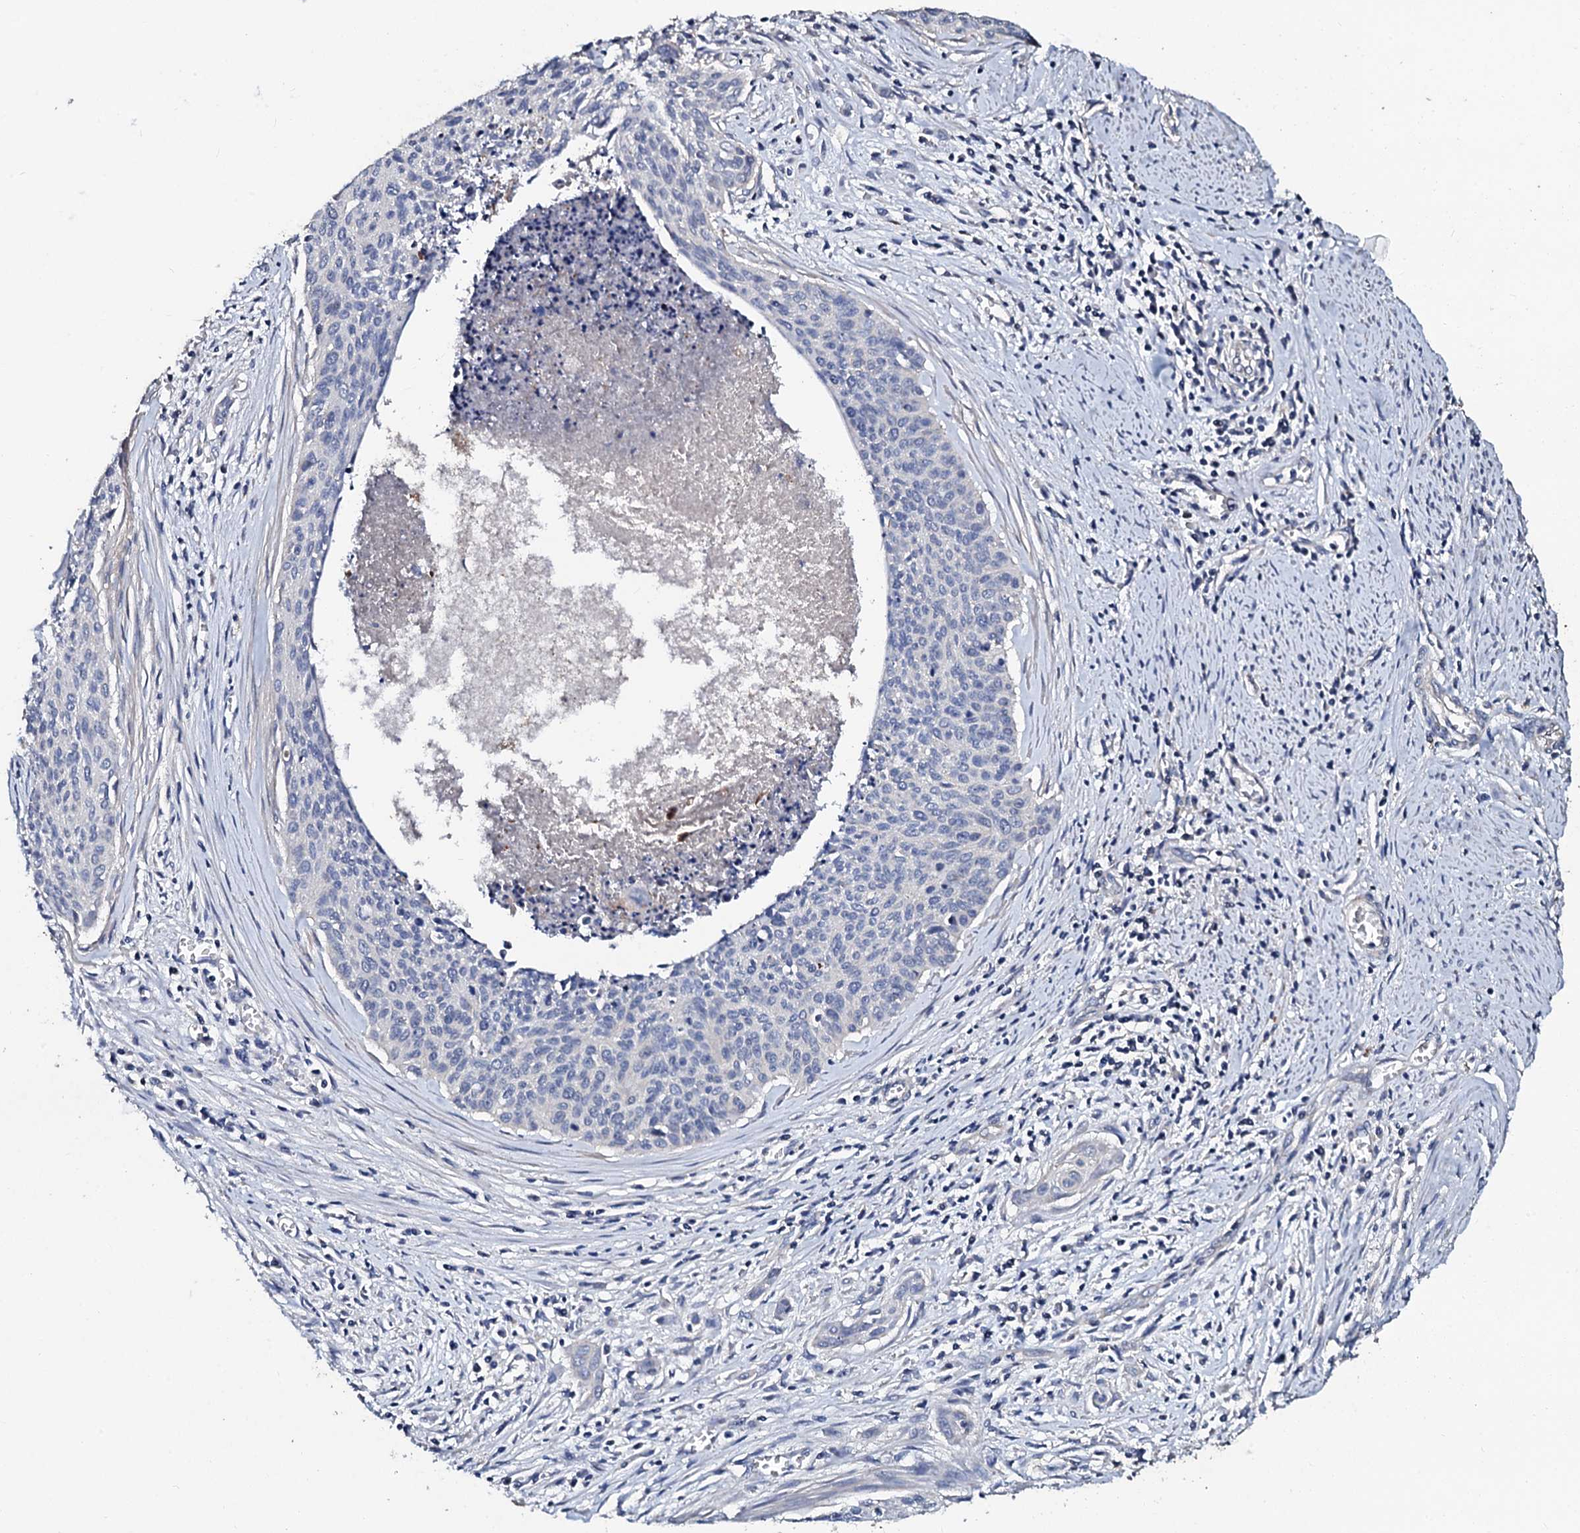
{"staining": {"intensity": "negative", "quantity": "none", "location": "none"}, "tissue": "cervical cancer", "cell_type": "Tumor cells", "image_type": "cancer", "snomed": [{"axis": "morphology", "description": "Squamous cell carcinoma, NOS"}, {"axis": "topography", "description": "Cervix"}], "caption": "There is no significant staining in tumor cells of cervical cancer.", "gene": "SLC37A4", "patient": {"sex": "female", "age": 55}}